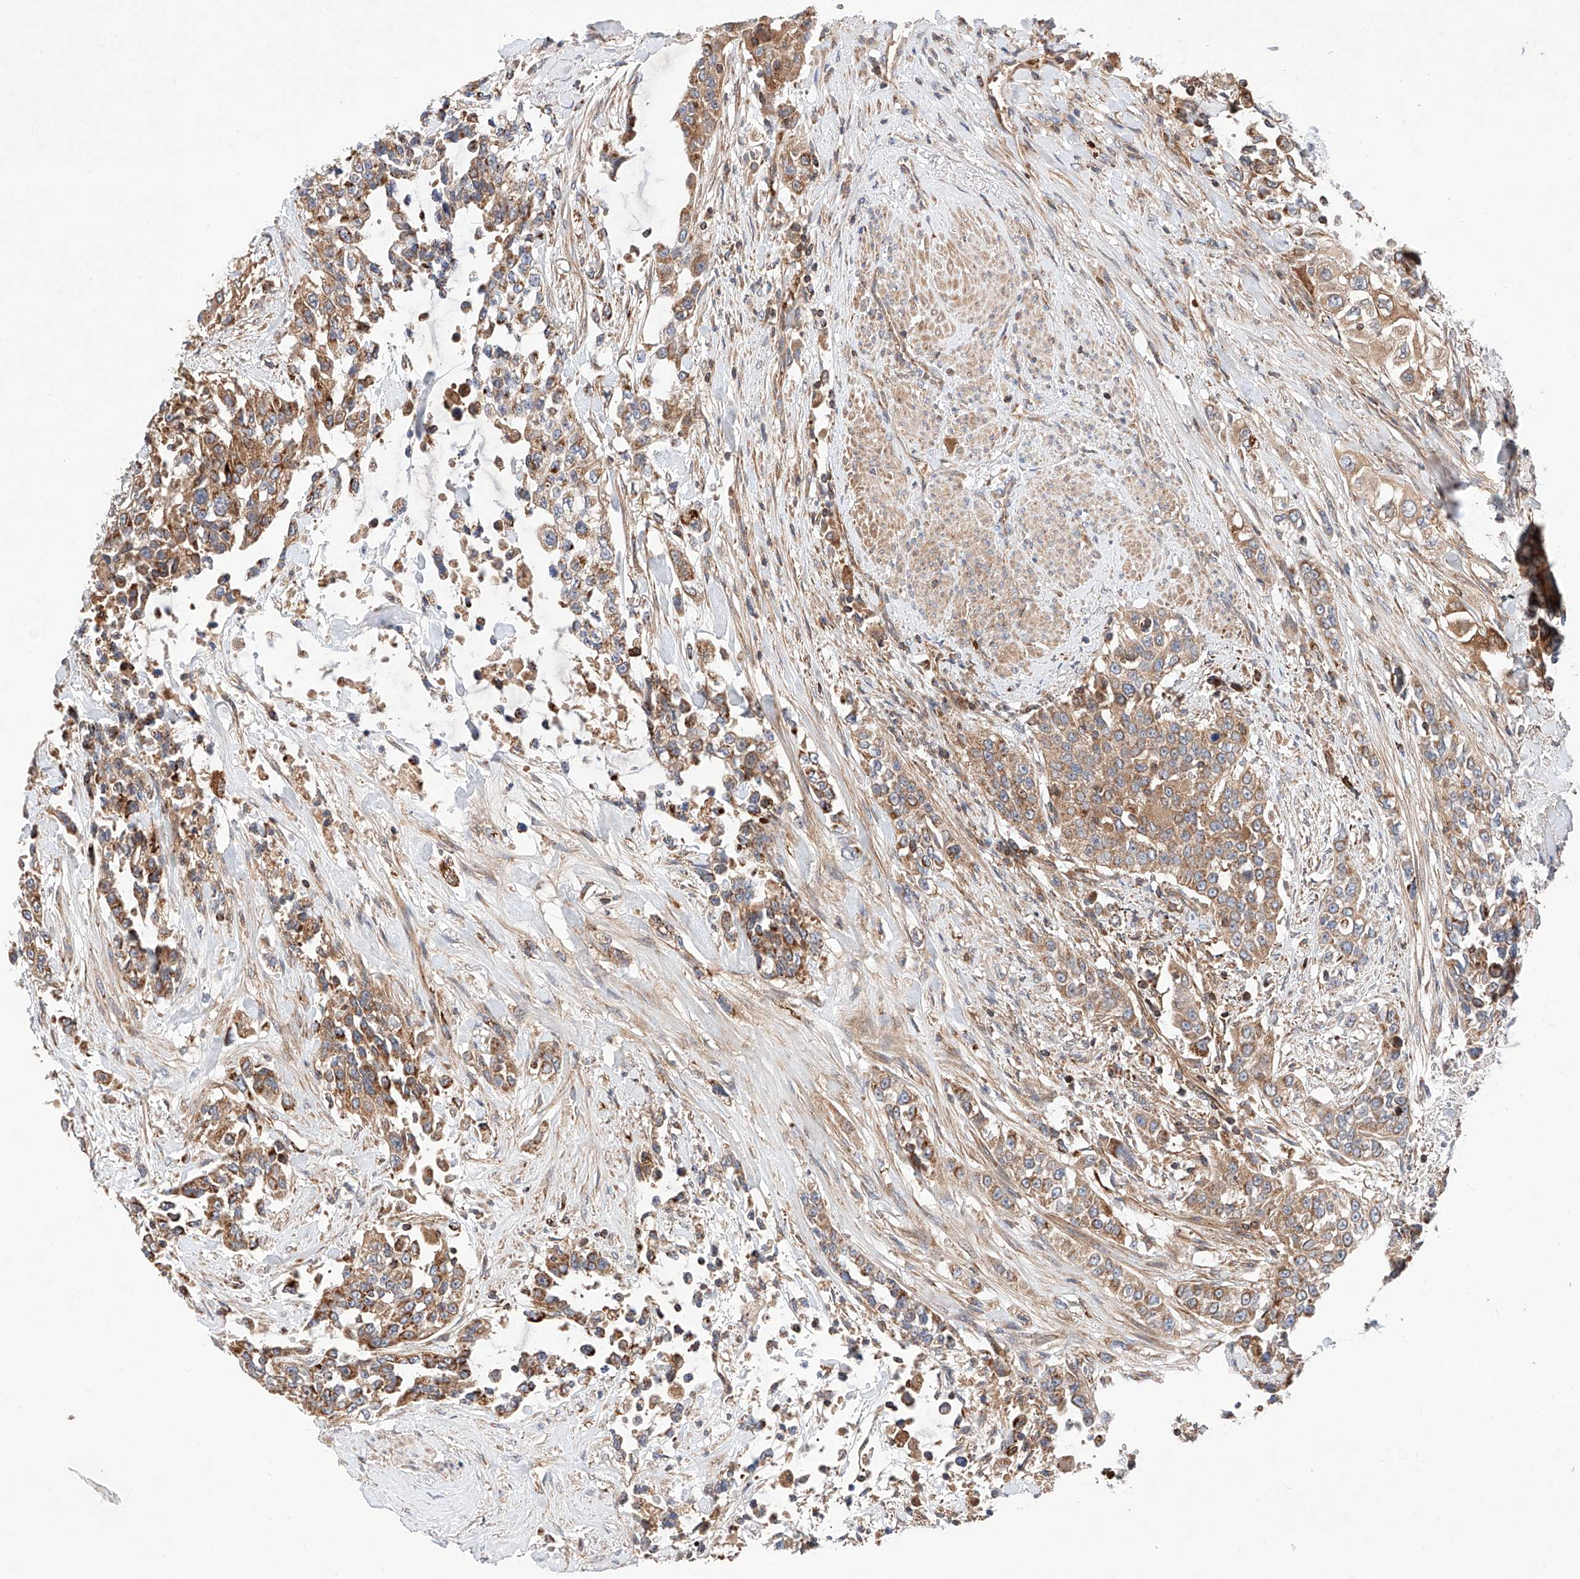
{"staining": {"intensity": "moderate", "quantity": ">75%", "location": "cytoplasmic/membranous"}, "tissue": "urothelial cancer", "cell_type": "Tumor cells", "image_type": "cancer", "snomed": [{"axis": "morphology", "description": "Urothelial carcinoma, High grade"}, {"axis": "topography", "description": "Urinary bladder"}], "caption": "High-power microscopy captured an IHC histopathology image of urothelial cancer, revealing moderate cytoplasmic/membranous staining in approximately >75% of tumor cells.", "gene": "NR1D1", "patient": {"sex": "female", "age": 80}}